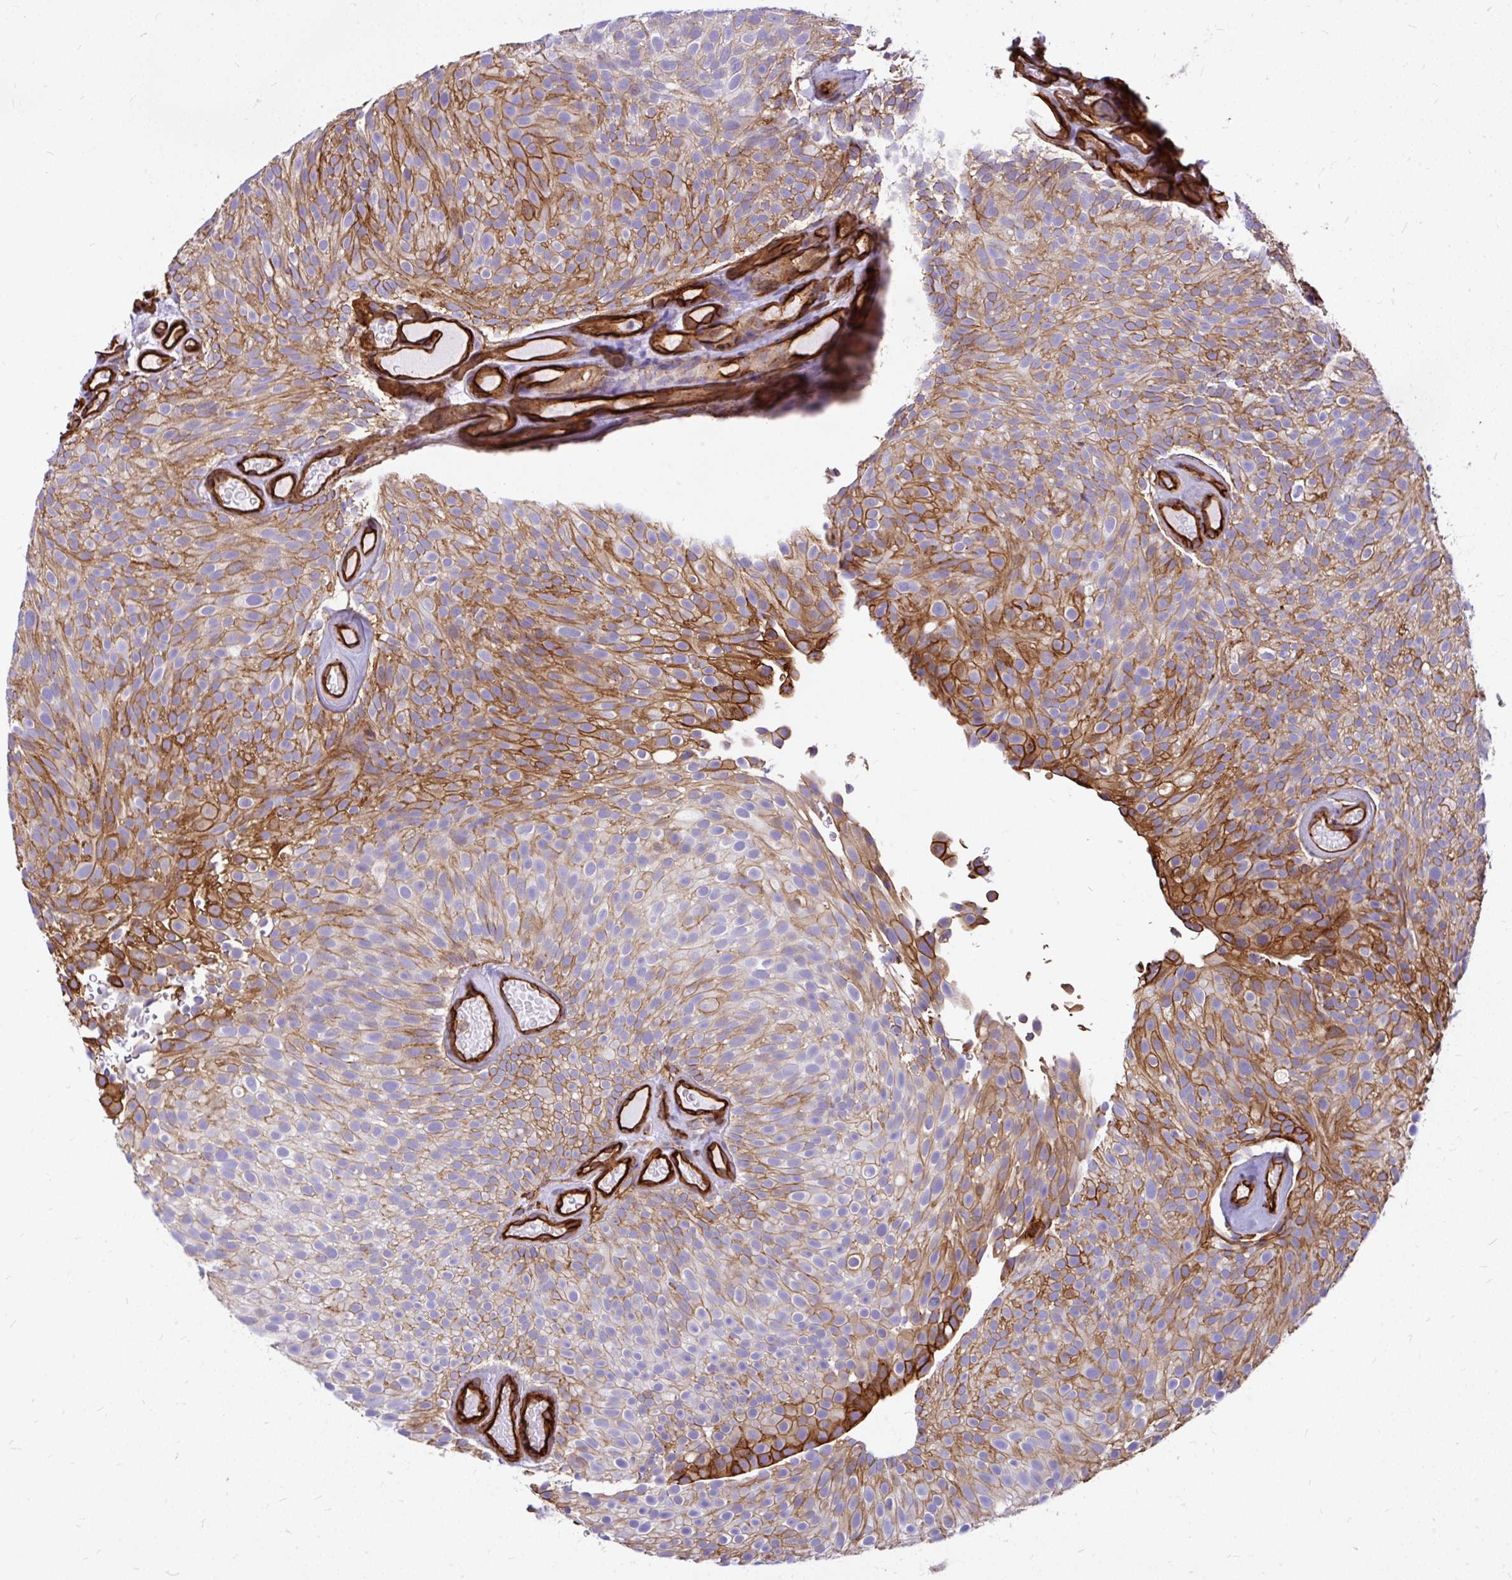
{"staining": {"intensity": "strong", "quantity": ">75%", "location": "cytoplasmic/membranous"}, "tissue": "urothelial cancer", "cell_type": "Tumor cells", "image_type": "cancer", "snomed": [{"axis": "morphology", "description": "Urothelial carcinoma, Low grade"}, {"axis": "topography", "description": "Urinary bladder"}], "caption": "Immunohistochemical staining of urothelial cancer exhibits high levels of strong cytoplasmic/membranous positivity in about >75% of tumor cells.", "gene": "MAP1LC3B", "patient": {"sex": "male", "age": 78}}